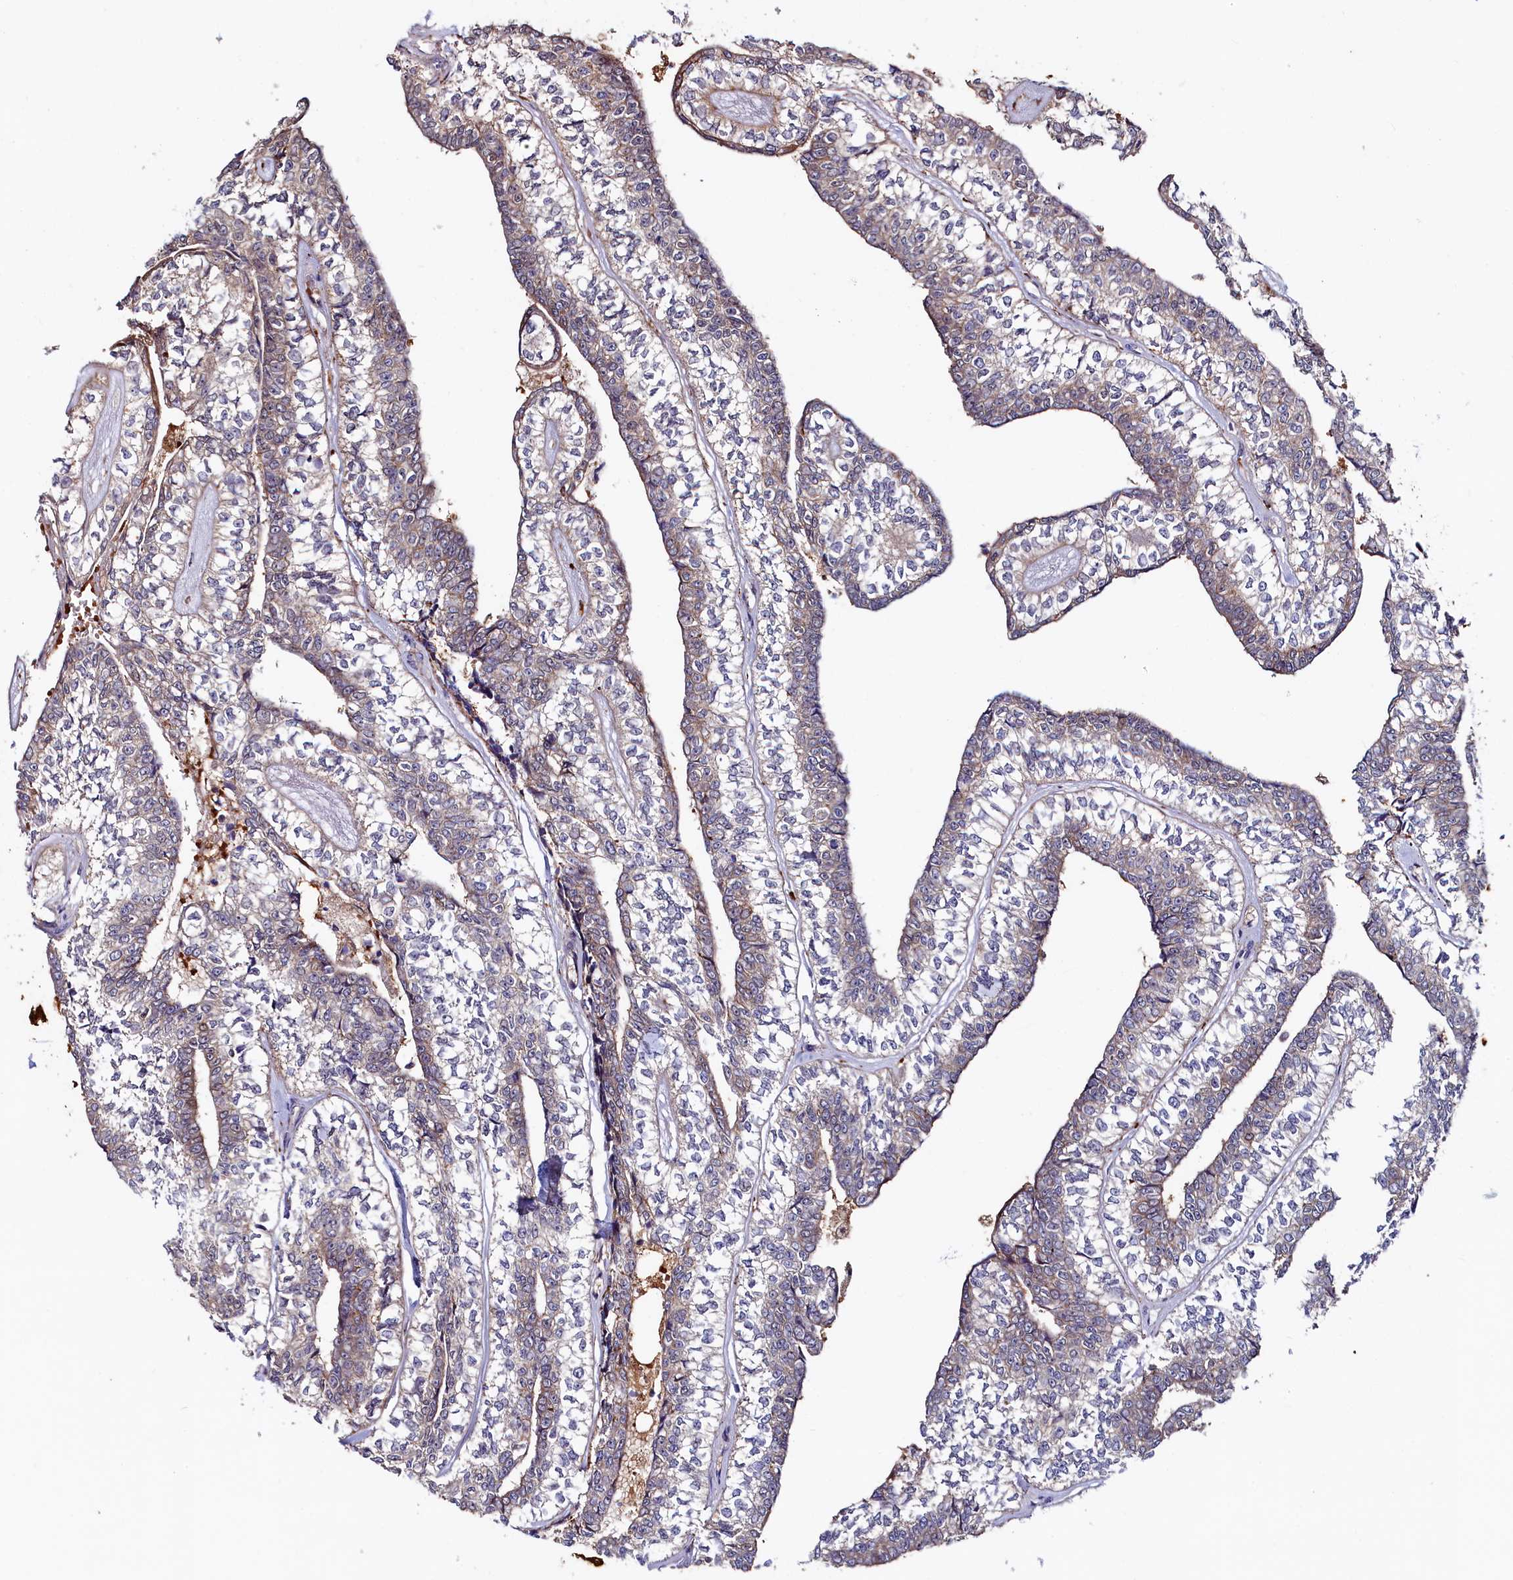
{"staining": {"intensity": "weak", "quantity": "25%-75%", "location": "cytoplasmic/membranous"}, "tissue": "head and neck cancer", "cell_type": "Tumor cells", "image_type": "cancer", "snomed": [{"axis": "morphology", "description": "Adenocarcinoma, NOS"}, {"axis": "topography", "description": "Head-Neck"}], "caption": "Weak cytoplasmic/membranous positivity is seen in approximately 25%-75% of tumor cells in head and neck cancer (adenocarcinoma).", "gene": "ASTE1", "patient": {"sex": "female", "age": 73}}